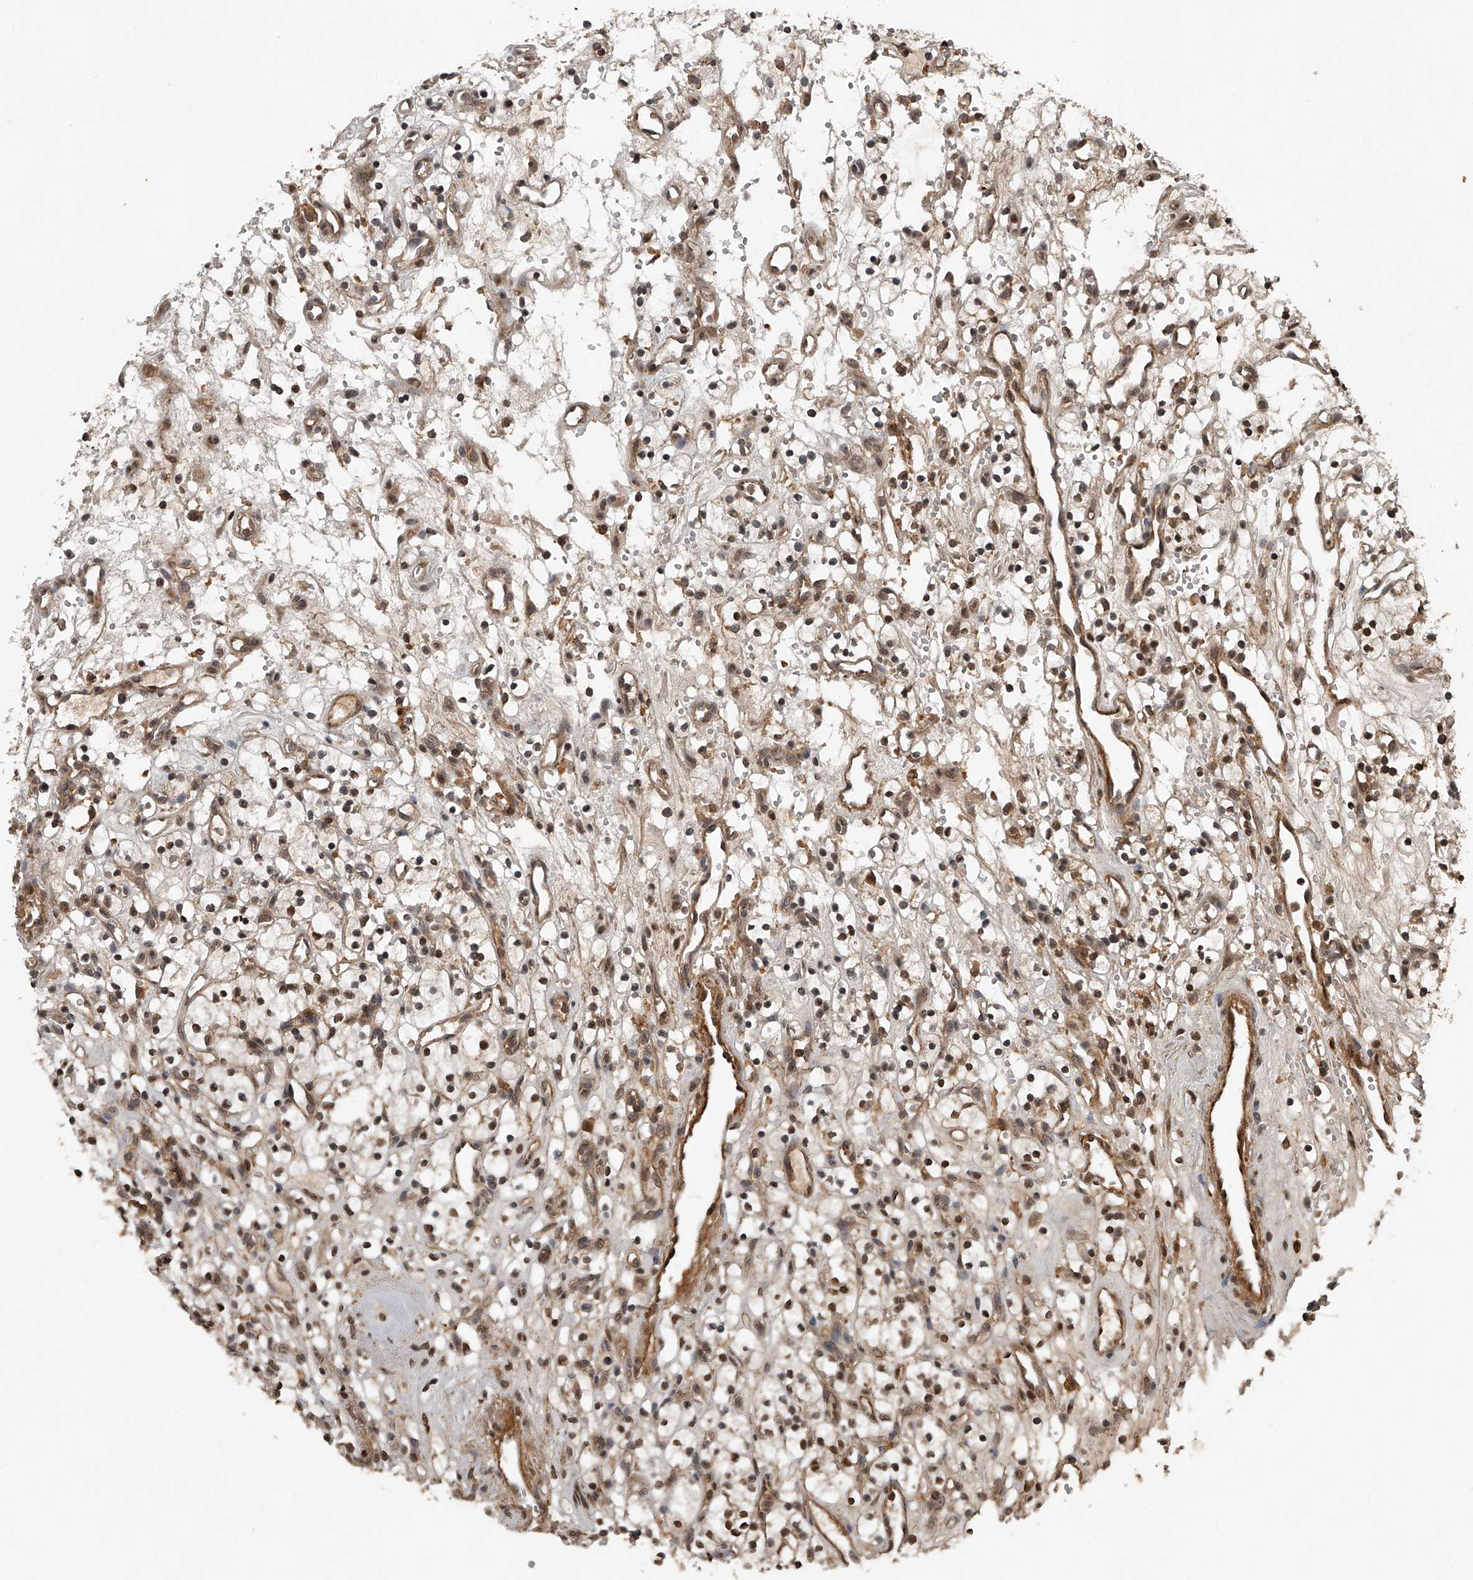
{"staining": {"intensity": "moderate", "quantity": ">75%", "location": "nuclear"}, "tissue": "renal cancer", "cell_type": "Tumor cells", "image_type": "cancer", "snomed": [{"axis": "morphology", "description": "Adenocarcinoma, NOS"}, {"axis": "topography", "description": "Kidney"}], "caption": "An image of renal cancer stained for a protein reveals moderate nuclear brown staining in tumor cells.", "gene": "PLEKHG1", "patient": {"sex": "female", "age": 57}}